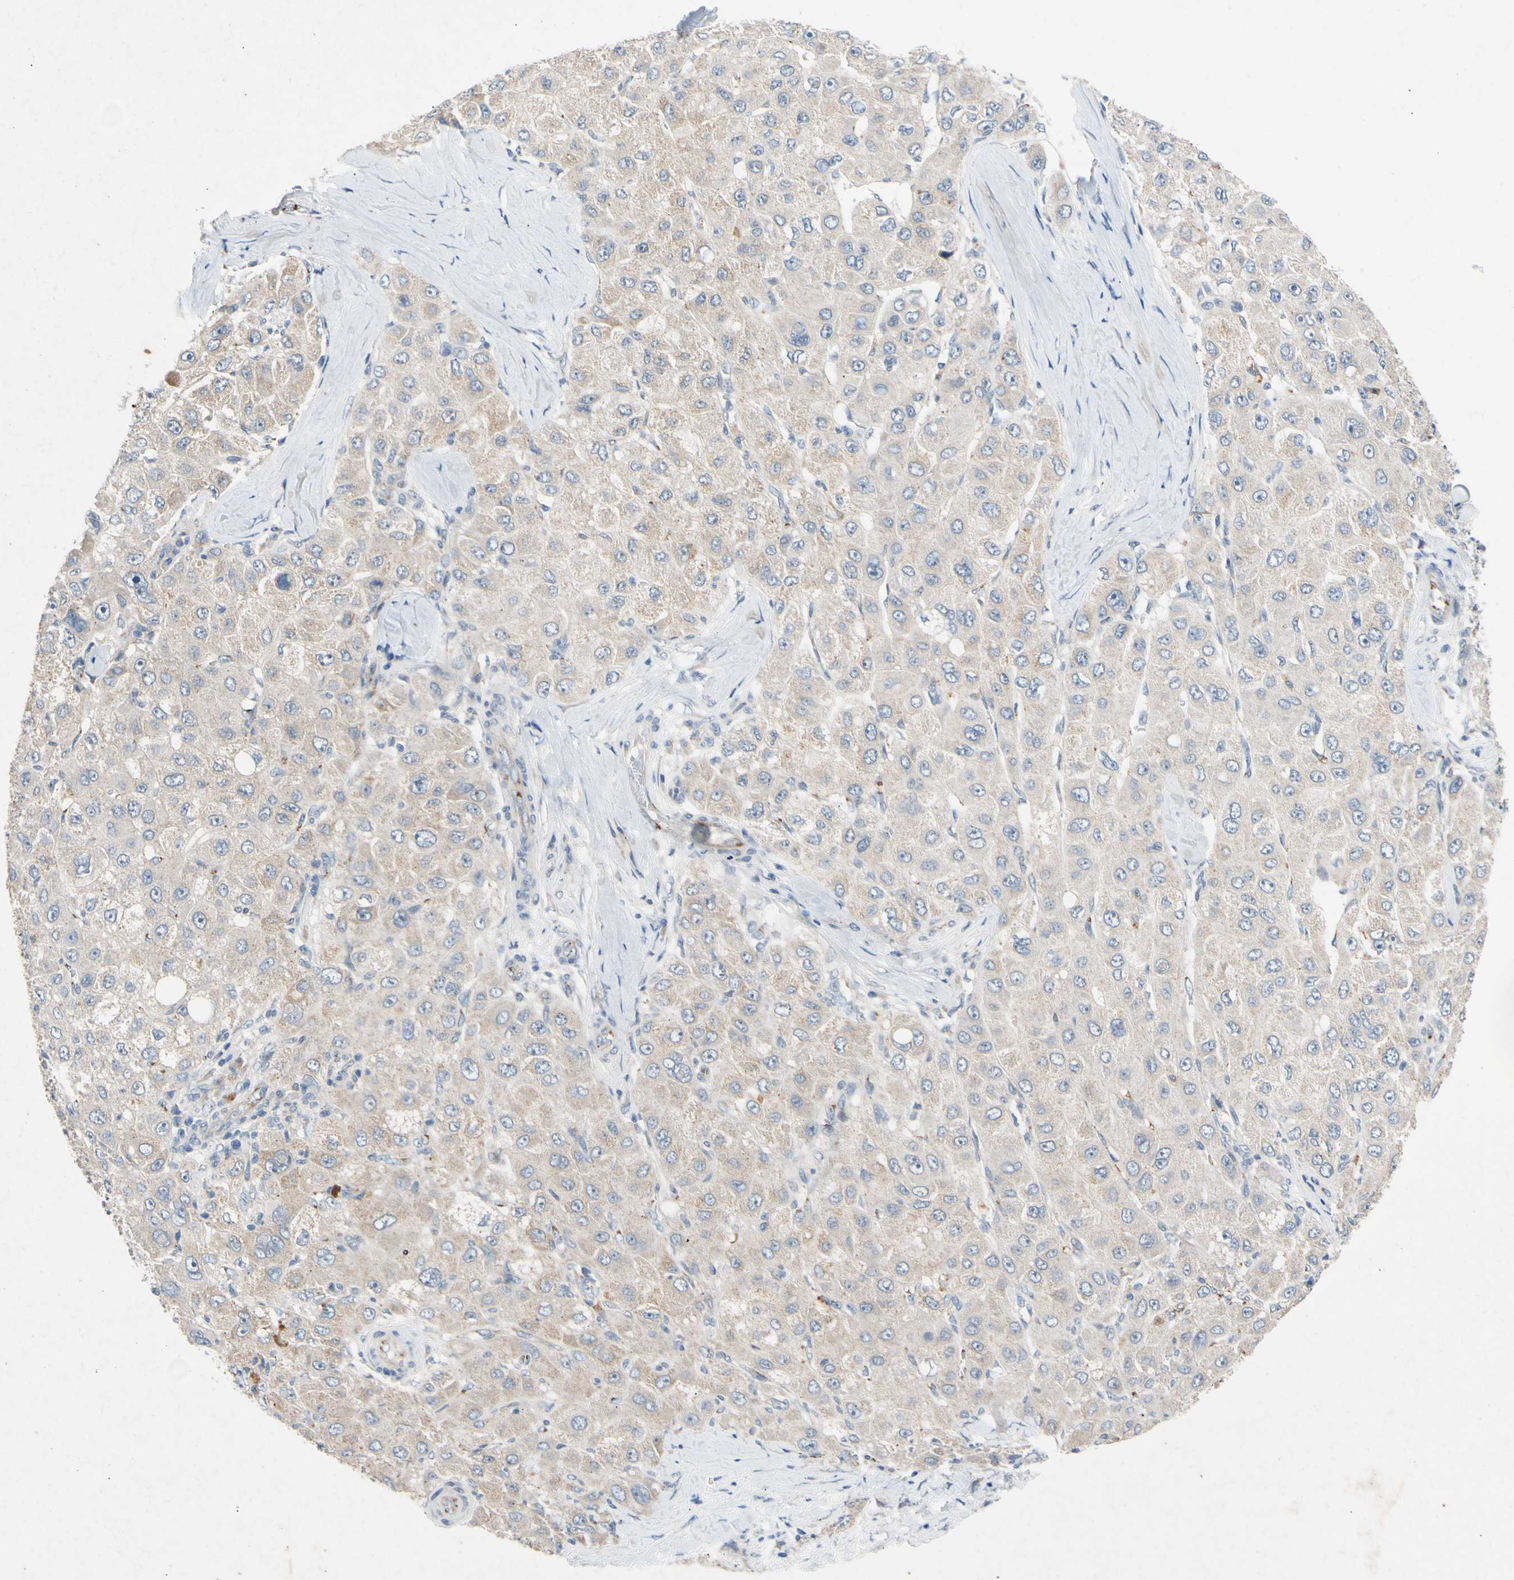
{"staining": {"intensity": "weak", "quantity": ">75%", "location": "cytoplasmic/membranous"}, "tissue": "liver cancer", "cell_type": "Tumor cells", "image_type": "cancer", "snomed": [{"axis": "morphology", "description": "Carcinoma, Hepatocellular, NOS"}, {"axis": "topography", "description": "Liver"}], "caption": "This is a photomicrograph of IHC staining of liver cancer (hepatocellular carcinoma), which shows weak staining in the cytoplasmic/membranous of tumor cells.", "gene": "GASK1B", "patient": {"sex": "male", "age": 80}}